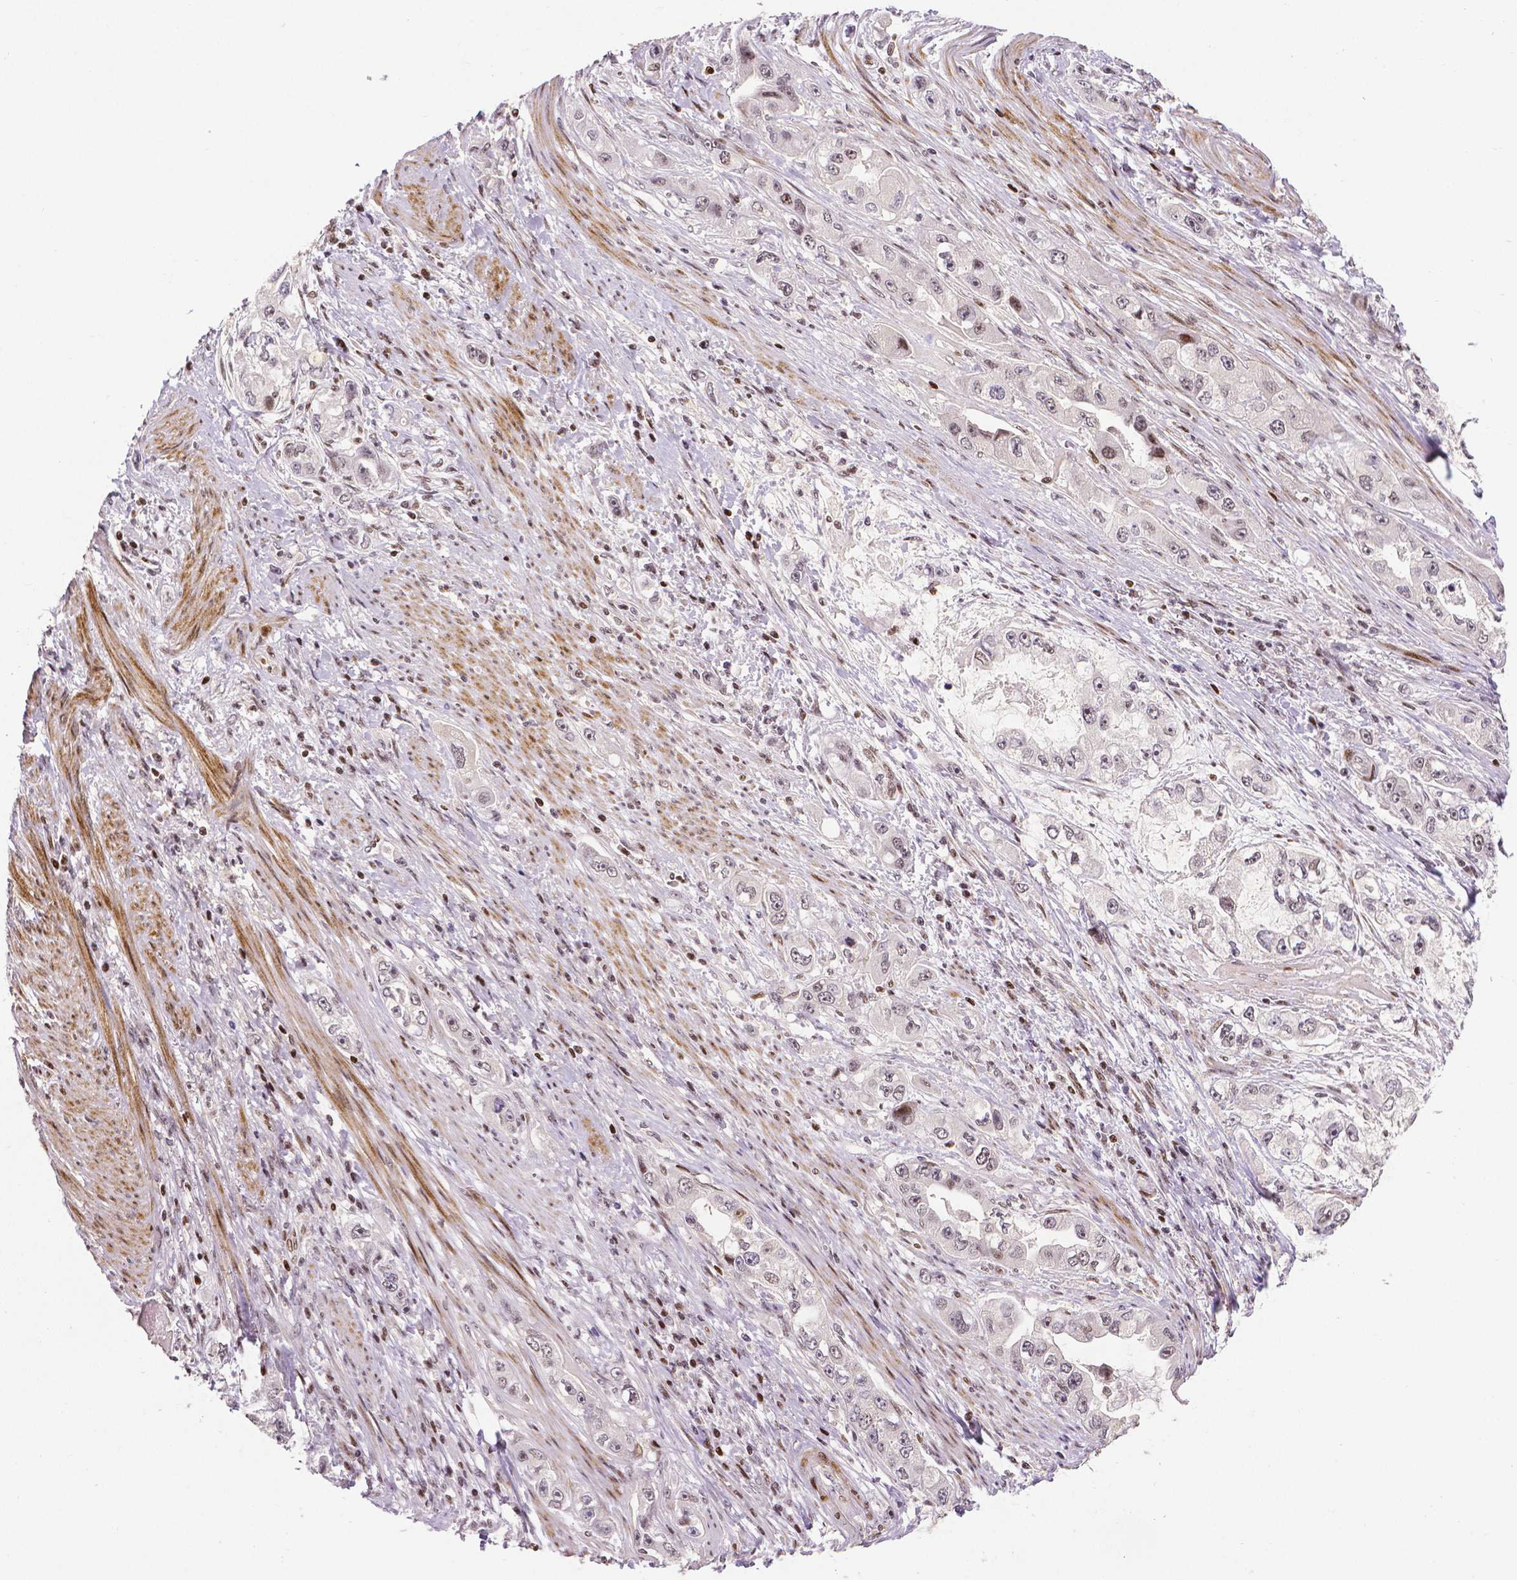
{"staining": {"intensity": "weak", "quantity": "25%-75%", "location": "nuclear"}, "tissue": "stomach cancer", "cell_type": "Tumor cells", "image_type": "cancer", "snomed": [{"axis": "morphology", "description": "Adenocarcinoma, NOS"}, {"axis": "topography", "description": "Stomach, lower"}], "caption": "Tumor cells show low levels of weak nuclear positivity in about 25%-75% of cells in stomach adenocarcinoma.", "gene": "CTCF", "patient": {"sex": "female", "age": 93}}